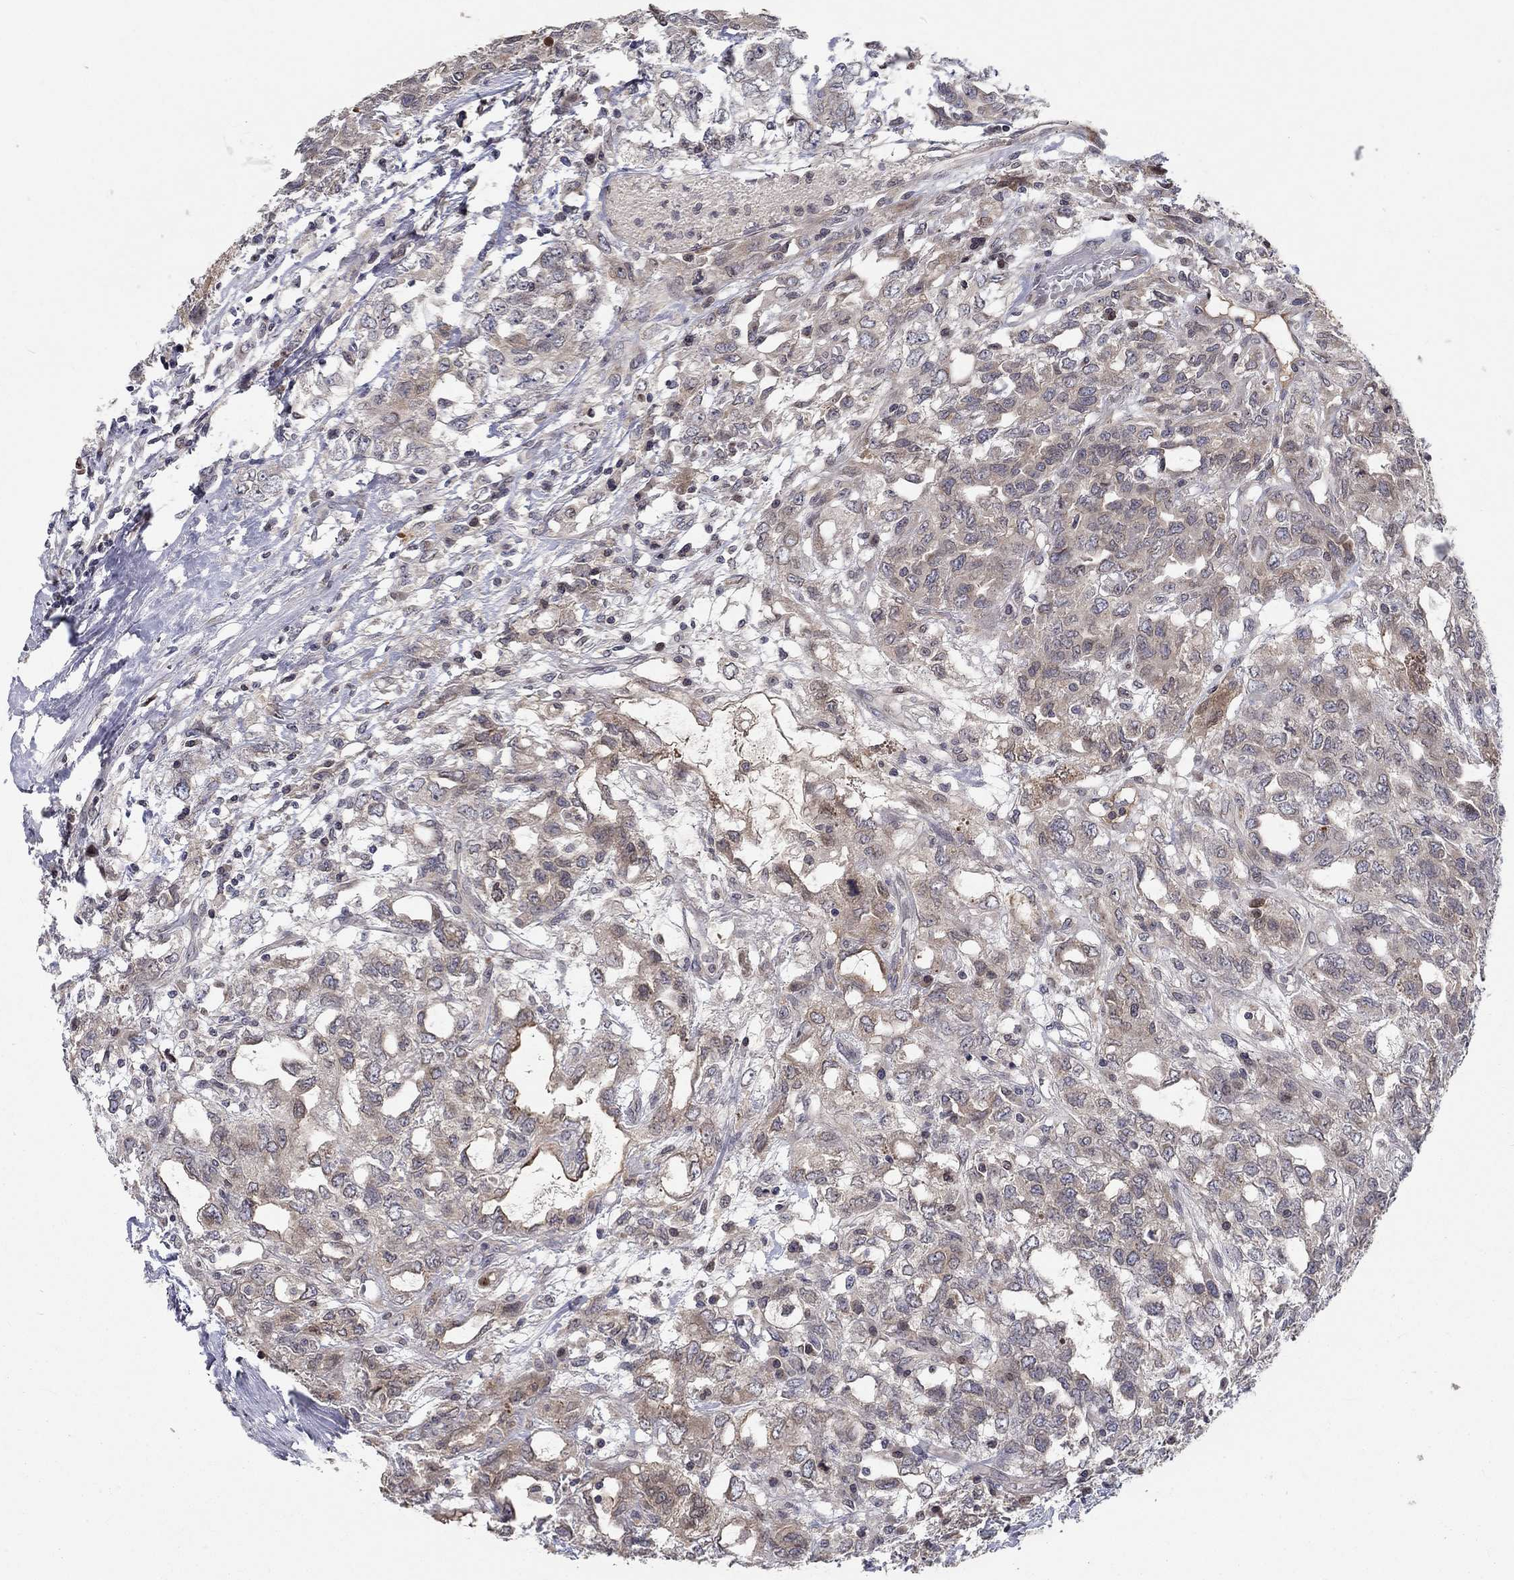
{"staining": {"intensity": "weak", "quantity": "25%-75%", "location": "cytoplasmic/membranous"}, "tissue": "testis cancer", "cell_type": "Tumor cells", "image_type": "cancer", "snomed": [{"axis": "morphology", "description": "Seminoma, NOS"}, {"axis": "topography", "description": "Testis"}], "caption": "Brown immunohistochemical staining in testis cancer (seminoma) reveals weak cytoplasmic/membranous positivity in about 25%-75% of tumor cells. Immunohistochemistry stains the protein of interest in brown and the nuclei are stained blue.", "gene": "CETN3", "patient": {"sex": "male", "age": 52}}